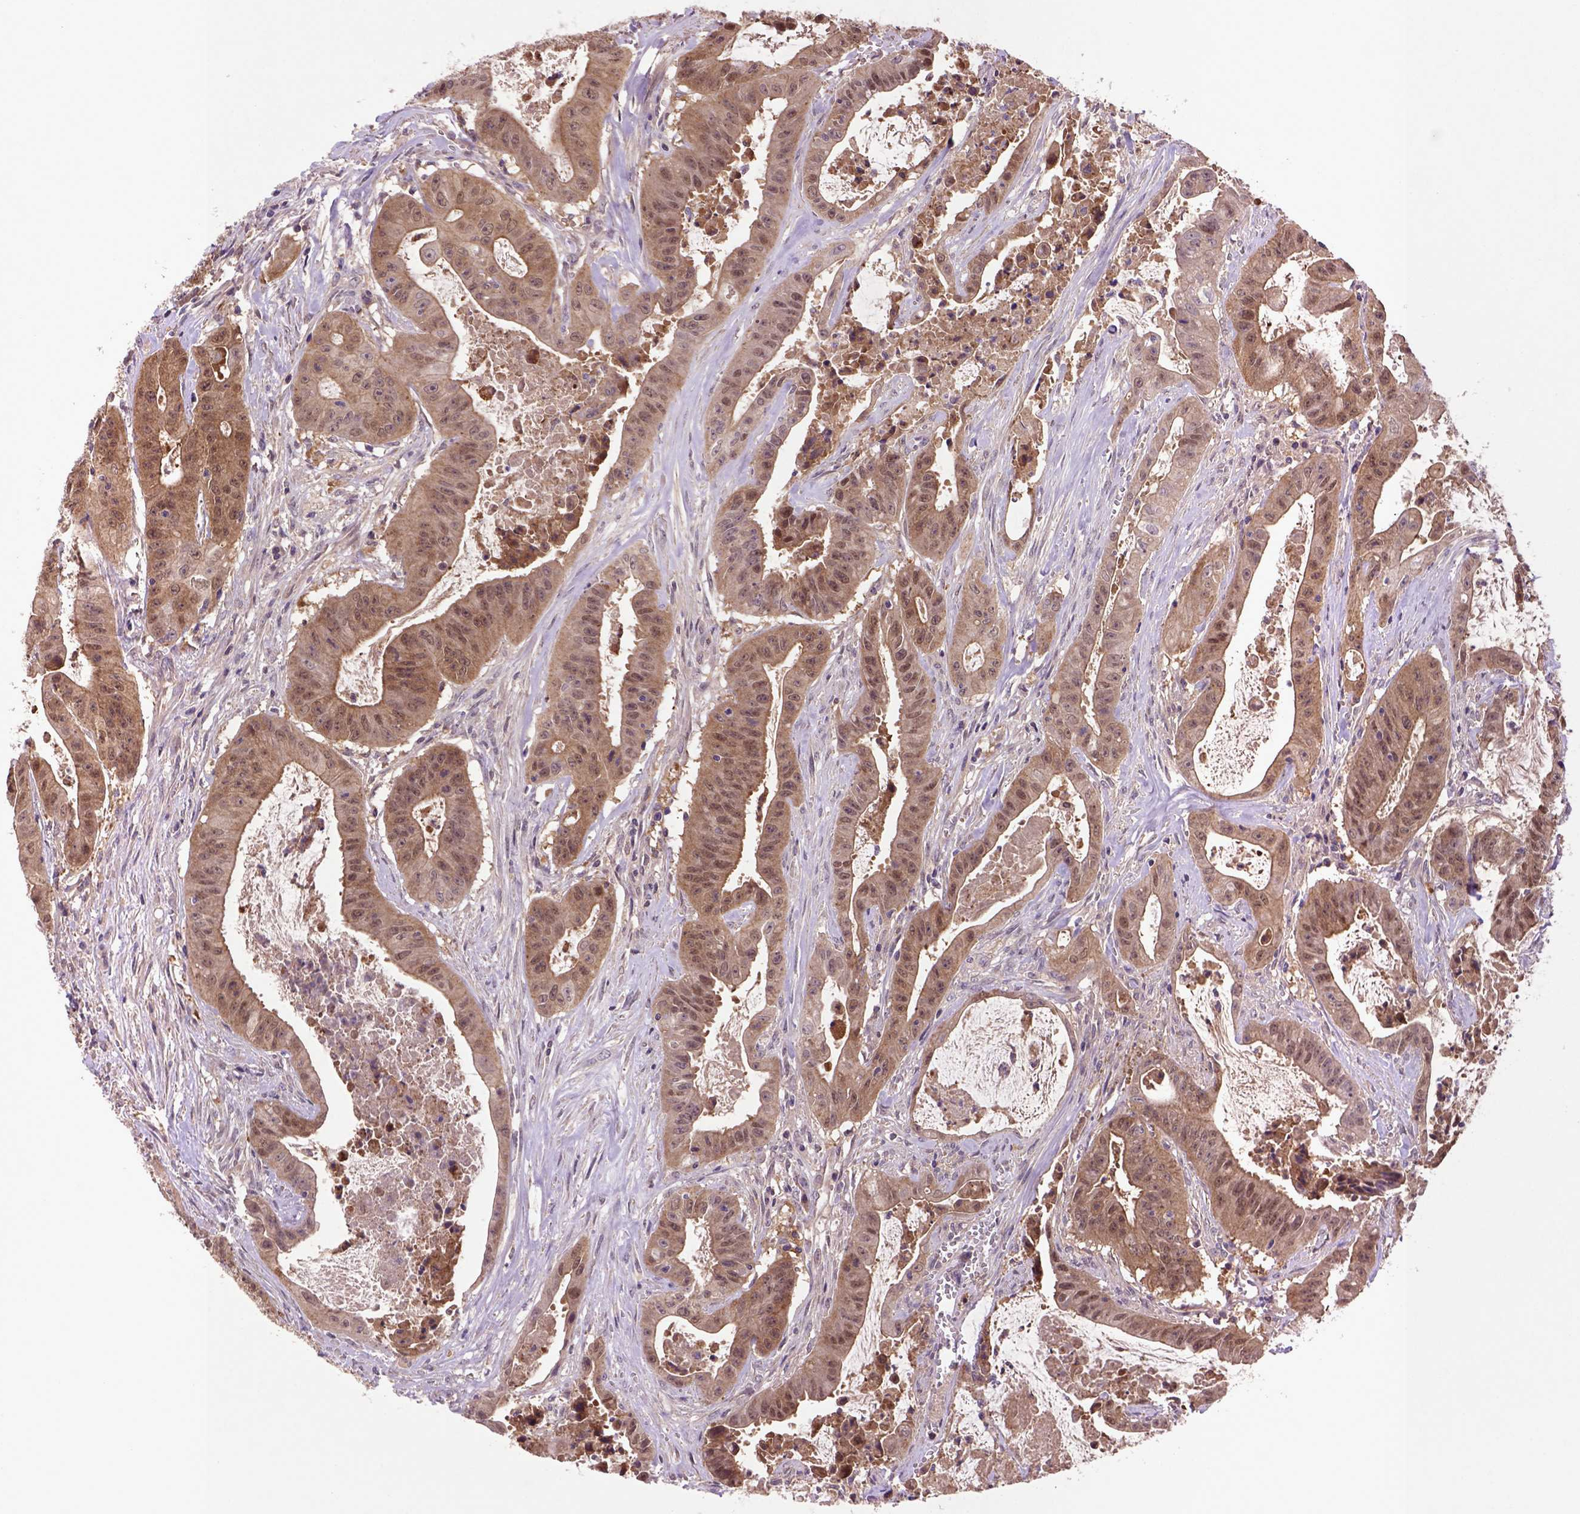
{"staining": {"intensity": "moderate", "quantity": ">75%", "location": "cytoplasmic/membranous"}, "tissue": "colorectal cancer", "cell_type": "Tumor cells", "image_type": "cancer", "snomed": [{"axis": "morphology", "description": "Adenocarcinoma, NOS"}, {"axis": "topography", "description": "Colon"}], "caption": "A histopathology image of human colorectal adenocarcinoma stained for a protein displays moderate cytoplasmic/membranous brown staining in tumor cells.", "gene": "HSPBP1", "patient": {"sex": "male", "age": 33}}